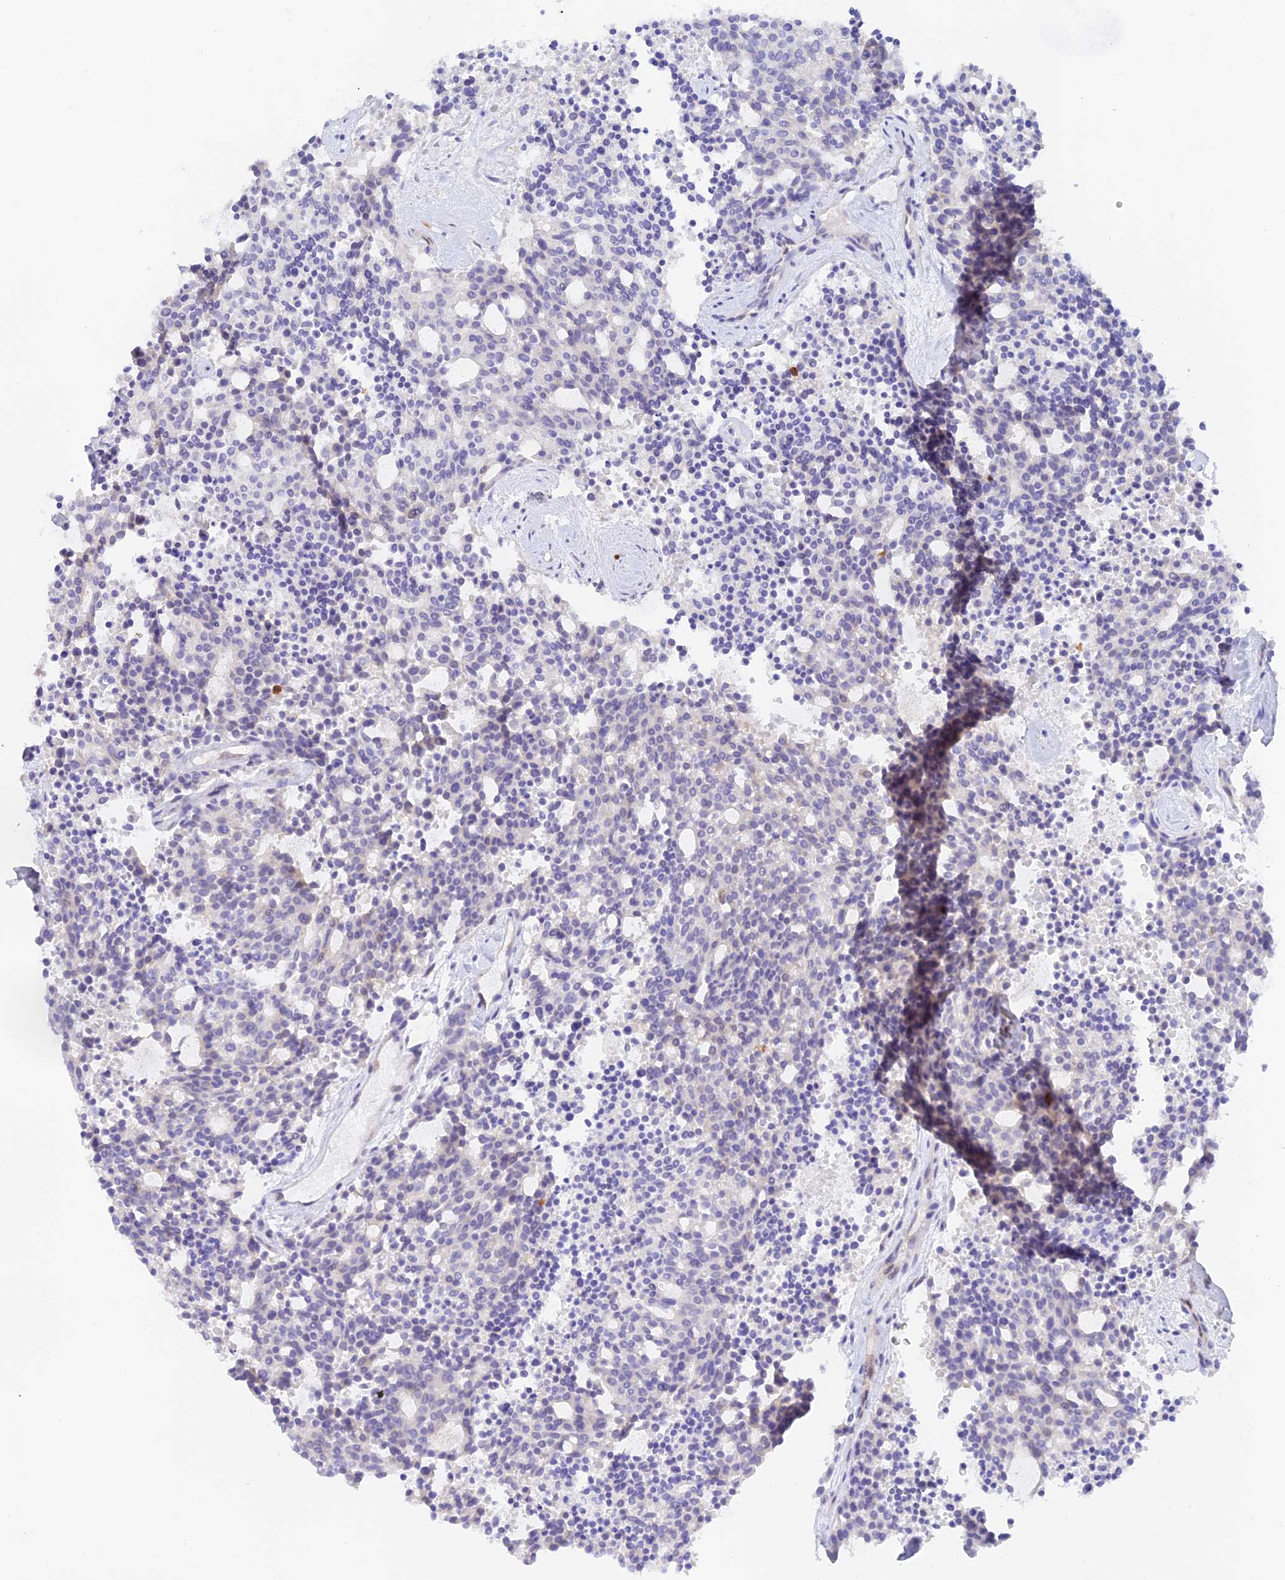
{"staining": {"intensity": "negative", "quantity": "none", "location": "none"}, "tissue": "carcinoid", "cell_type": "Tumor cells", "image_type": "cancer", "snomed": [{"axis": "morphology", "description": "Carcinoid, malignant, NOS"}, {"axis": "topography", "description": "Pancreas"}], "caption": "Immunohistochemistry (IHC) histopathology image of human carcinoid (malignant) stained for a protein (brown), which demonstrates no positivity in tumor cells. (Brightfield microscopy of DAB immunohistochemistry at high magnification).", "gene": "DENND1C", "patient": {"sex": "female", "age": 54}}